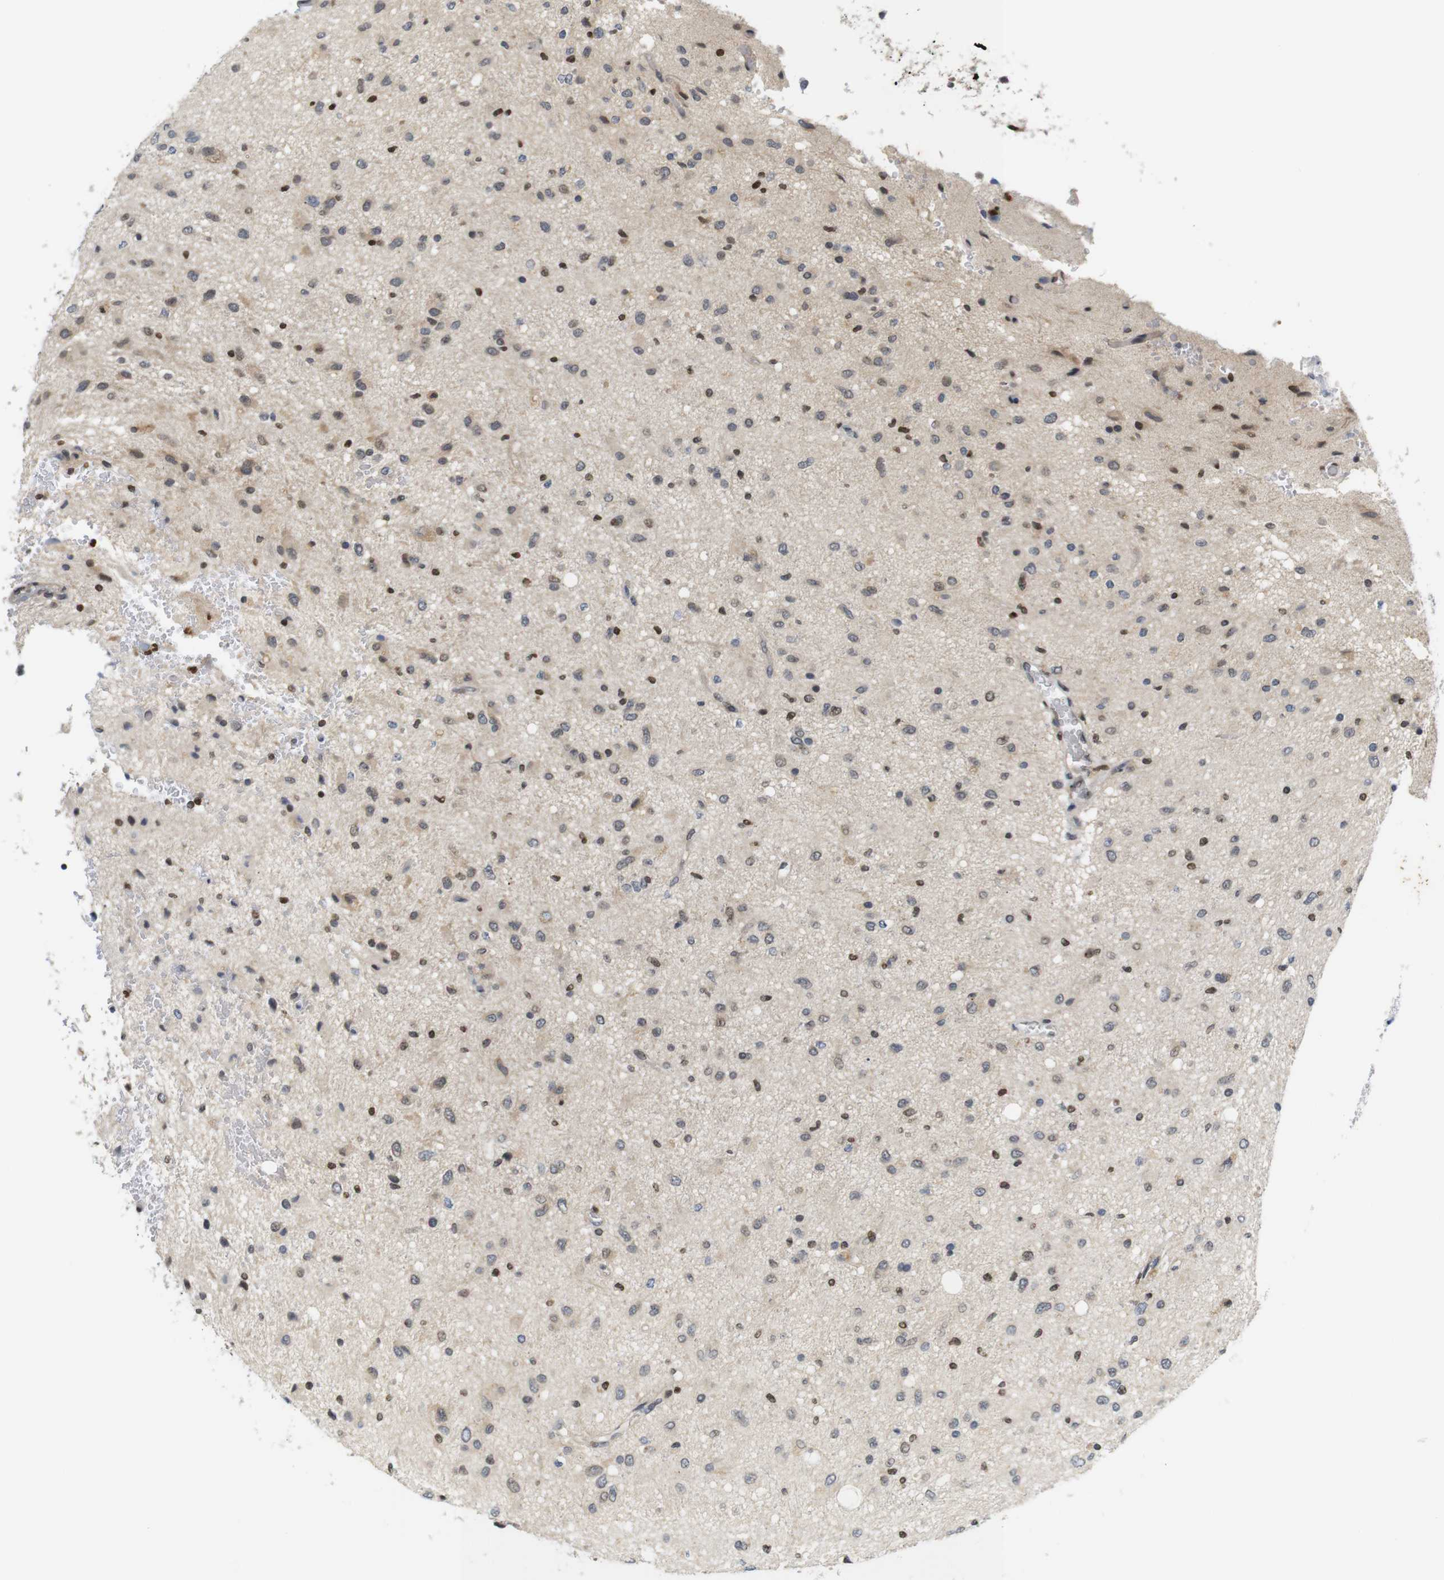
{"staining": {"intensity": "moderate", "quantity": "<25%", "location": "cytoplasmic/membranous"}, "tissue": "glioma", "cell_type": "Tumor cells", "image_type": "cancer", "snomed": [{"axis": "morphology", "description": "Glioma, malignant, Low grade"}, {"axis": "topography", "description": "Brain"}], "caption": "Glioma was stained to show a protein in brown. There is low levels of moderate cytoplasmic/membranous positivity in about <25% of tumor cells. The protein of interest is shown in brown color, while the nuclei are stained blue.", "gene": "MBD1", "patient": {"sex": "male", "age": 77}}